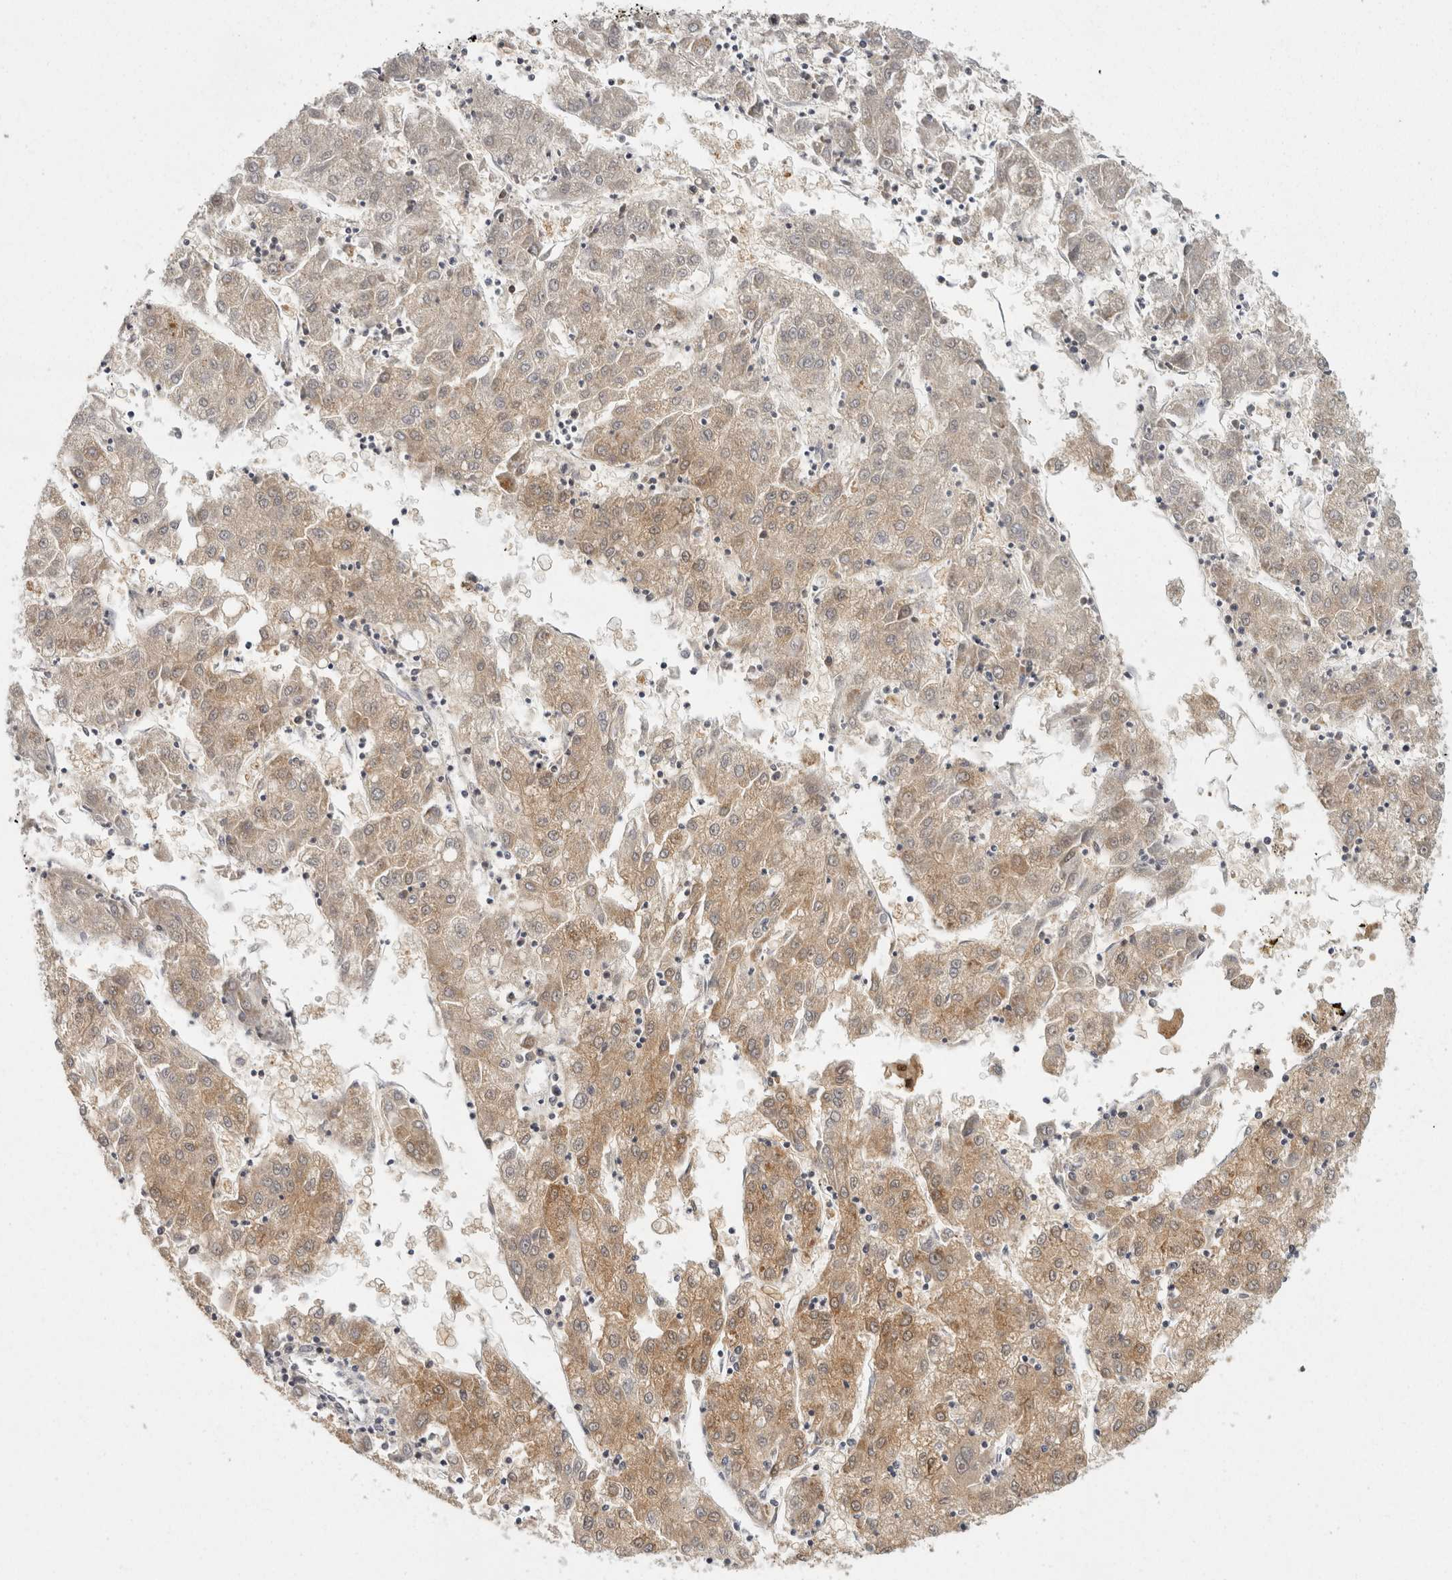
{"staining": {"intensity": "weak", "quantity": "25%-75%", "location": "cytoplasmic/membranous"}, "tissue": "liver cancer", "cell_type": "Tumor cells", "image_type": "cancer", "snomed": [{"axis": "morphology", "description": "Carcinoma, Hepatocellular, NOS"}, {"axis": "topography", "description": "Liver"}], "caption": "Protein staining of liver hepatocellular carcinoma tissue exhibits weak cytoplasmic/membranous staining in about 25%-75% of tumor cells.", "gene": "ACAT2", "patient": {"sex": "male", "age": 72}}